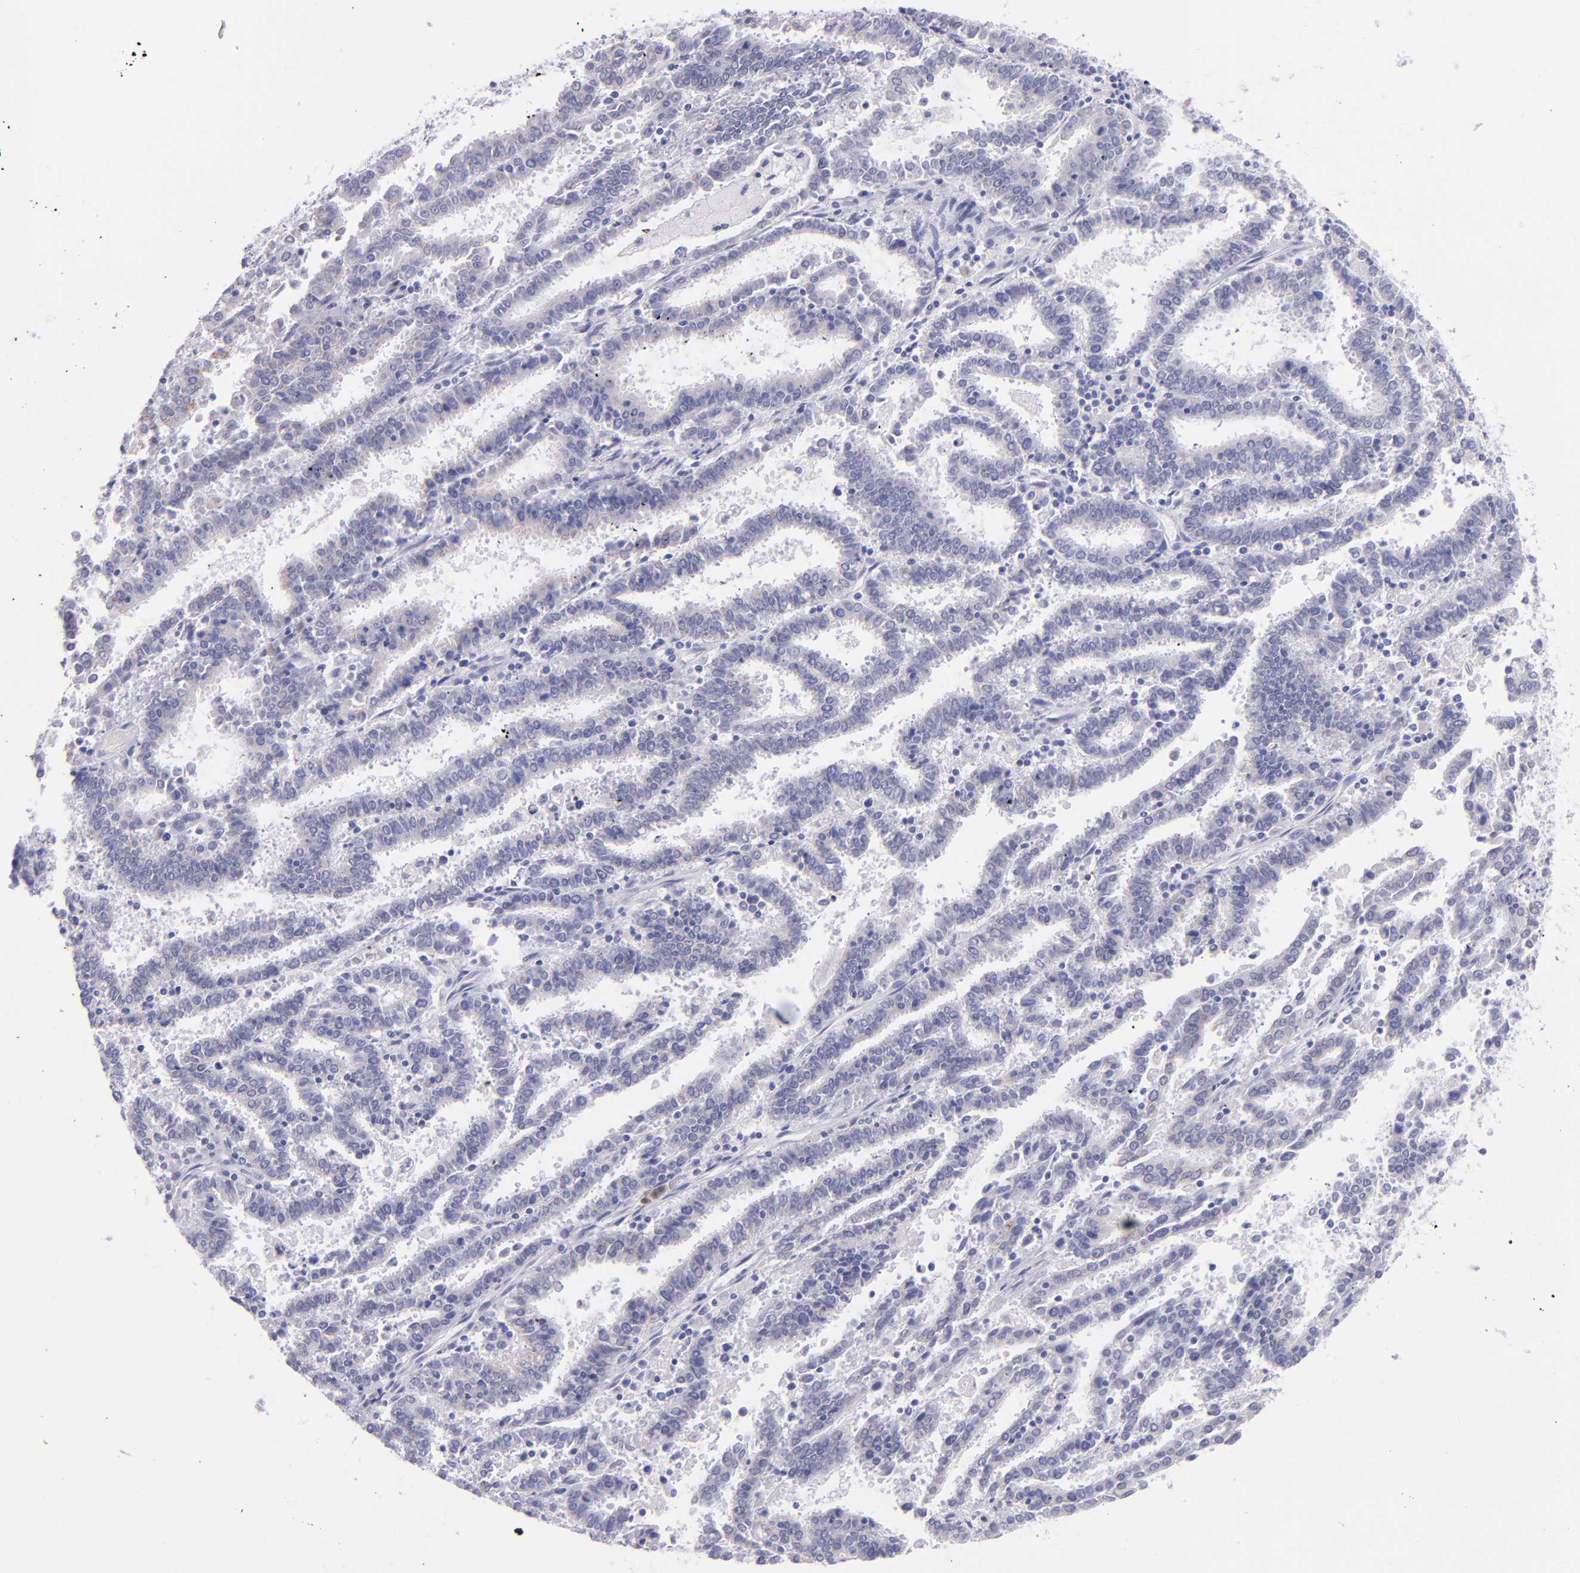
{"staining": {"intensity": "negative", "quantity": "none", "location": "none"}, "tissue": "endometrial cancer", "cell_type": "Tumor cells", "image_type": "cancer", "snomed": [{"axis": "morphology", "description": "Adenocarcinoma, NOS"}, {"axis": "topography", "description": "Uterus"}], "caption": "Immunohistochemistry histopathology image of neoplastic tissue: human endometrial cancer stained with DAB (3,3'-diaminobenzidine) reveals no significant protein staining in tumor cells.", "gene": "IRF4", "patient": {"sex": "female", "age": 83}}